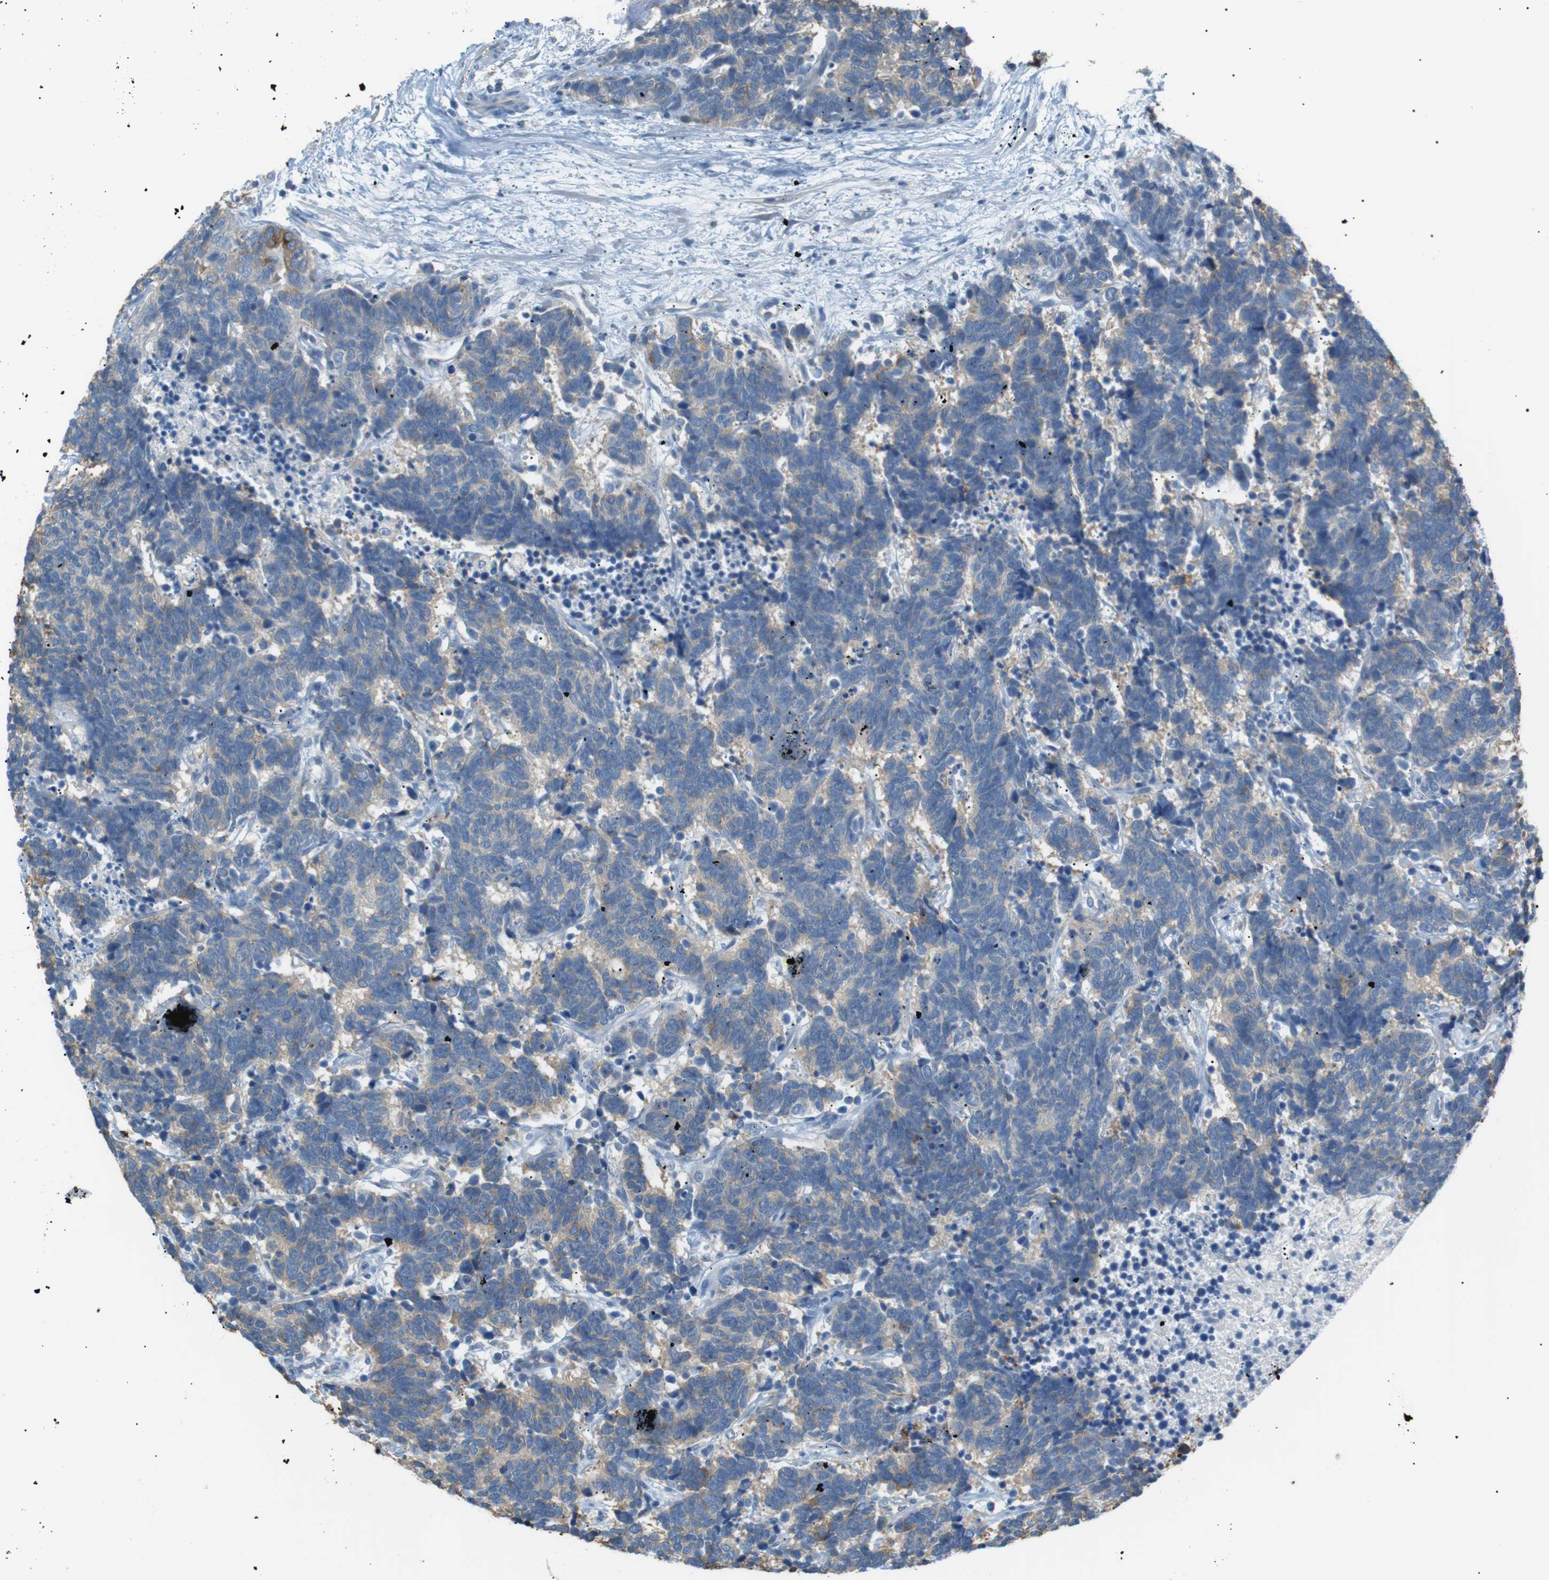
{"staining": {"intensity": "weak", "quantity": "<25%", "location": "cytoplasmic/membranous"}, "tissue": "carcinoid", "cell_type": "Tumor cells", "image_type": "cancer", "snomed": [{"axis": "morphology", "description": "Carcinoma, NOS"}, {"axis": "morphology", "description": "Carcinoid, malignant, NOS"}, {"axis": "topography", "description": "Urinary bladder"}], "caption": "Tumor cells show no significant protein staining in carcinoma.", "gene": "CDH26", "patient": {"sex": "male", "age": 57}}